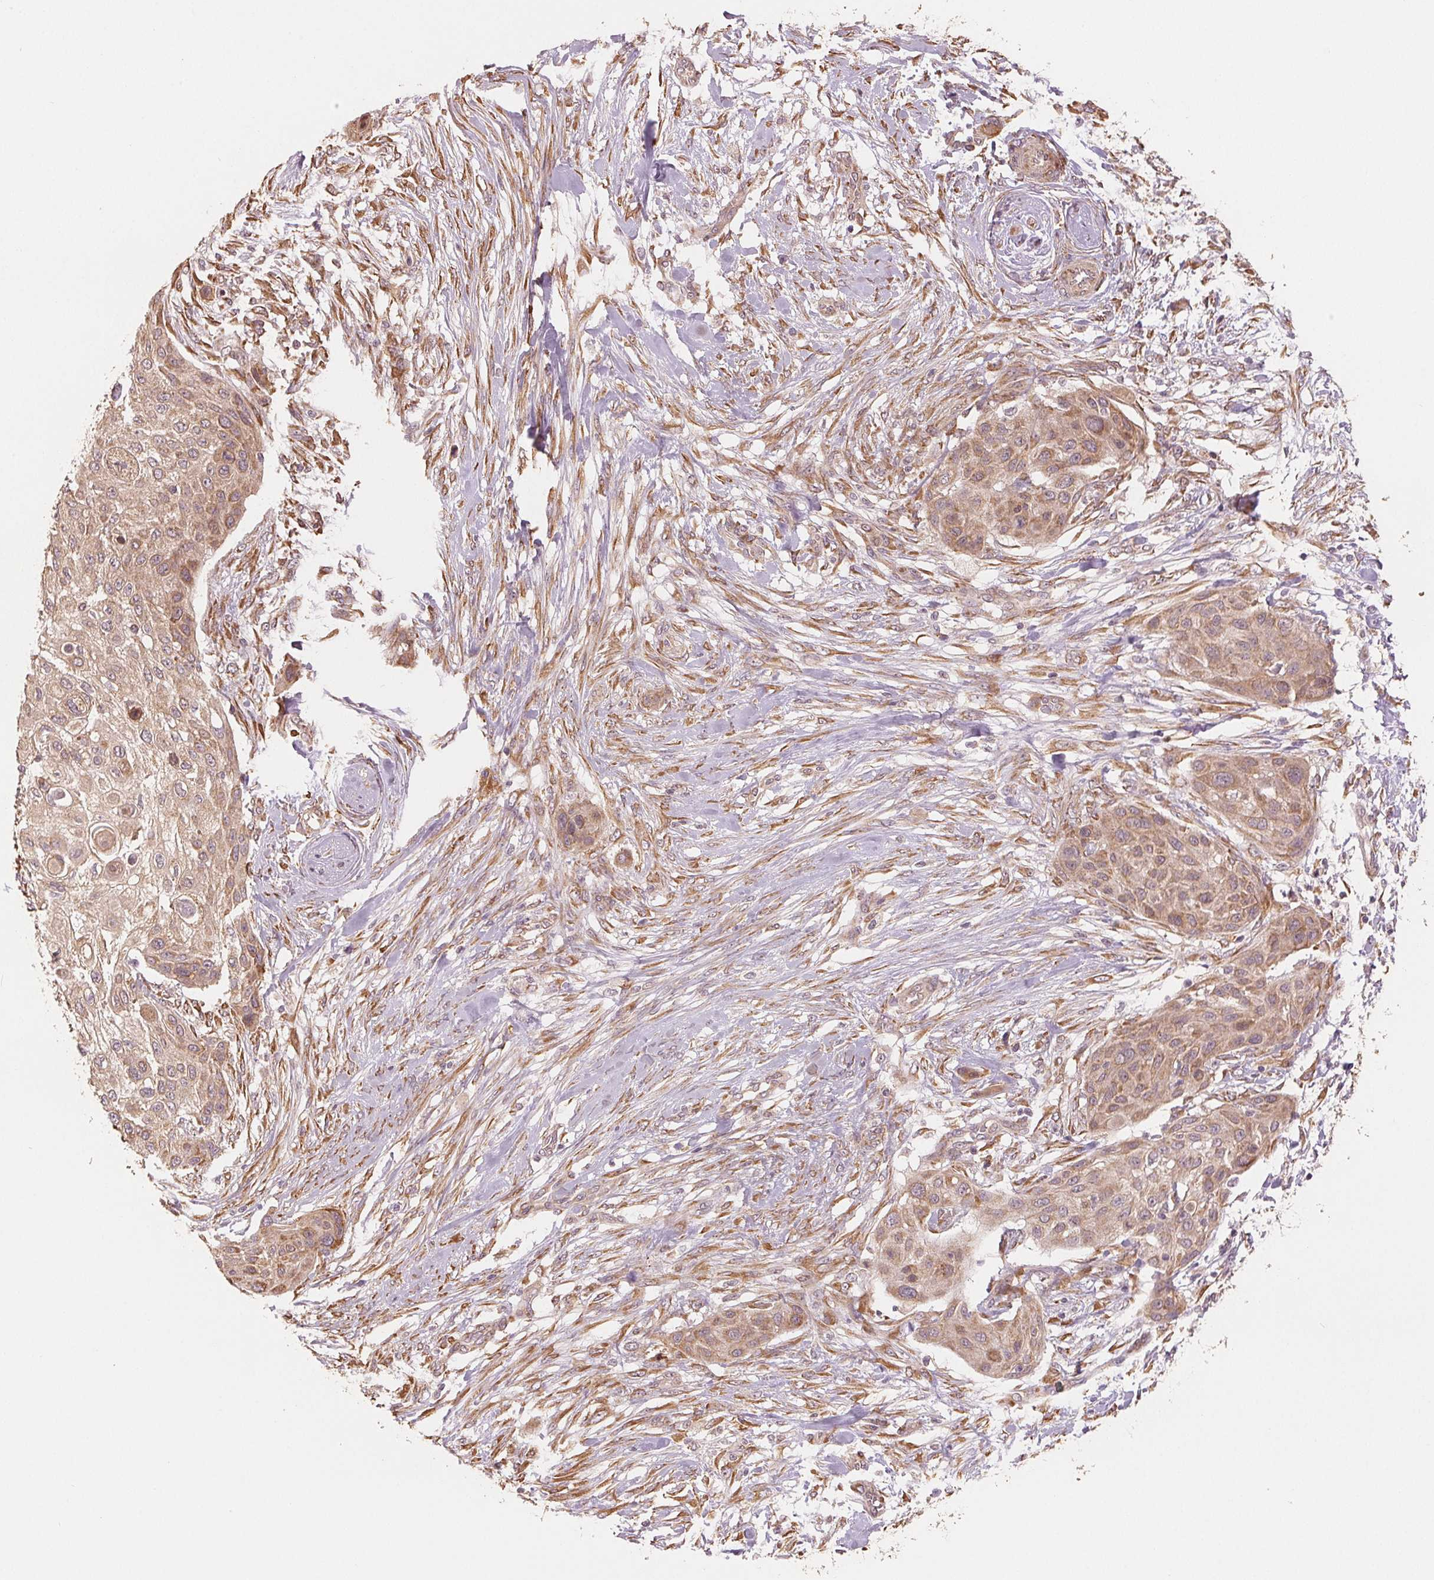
{"staining": {"intensity": "weak", "quantity": ">75%", "location": "cytoplasmic/membranous"}, "tissue": "skin cancer", "cell_type": "Tumor cells", "image_type": "cancer", "snomed": [{"axis": "morphology", "description": "Squamous cell carcinoma, NOS"}, {"axis": "topography", "description": "Skin"}], "caption": "Skin squamous cell carcinoma stained for a protein displays weak cytoplasmic/membranous positivity in tumor cells. (DAB (3,3'-diaminobenzidine) IHC, brown staining for protein, blue staining for nuclei).", "gene": "SLC20A1", "patient": {"sex": "female", "age": 87}}